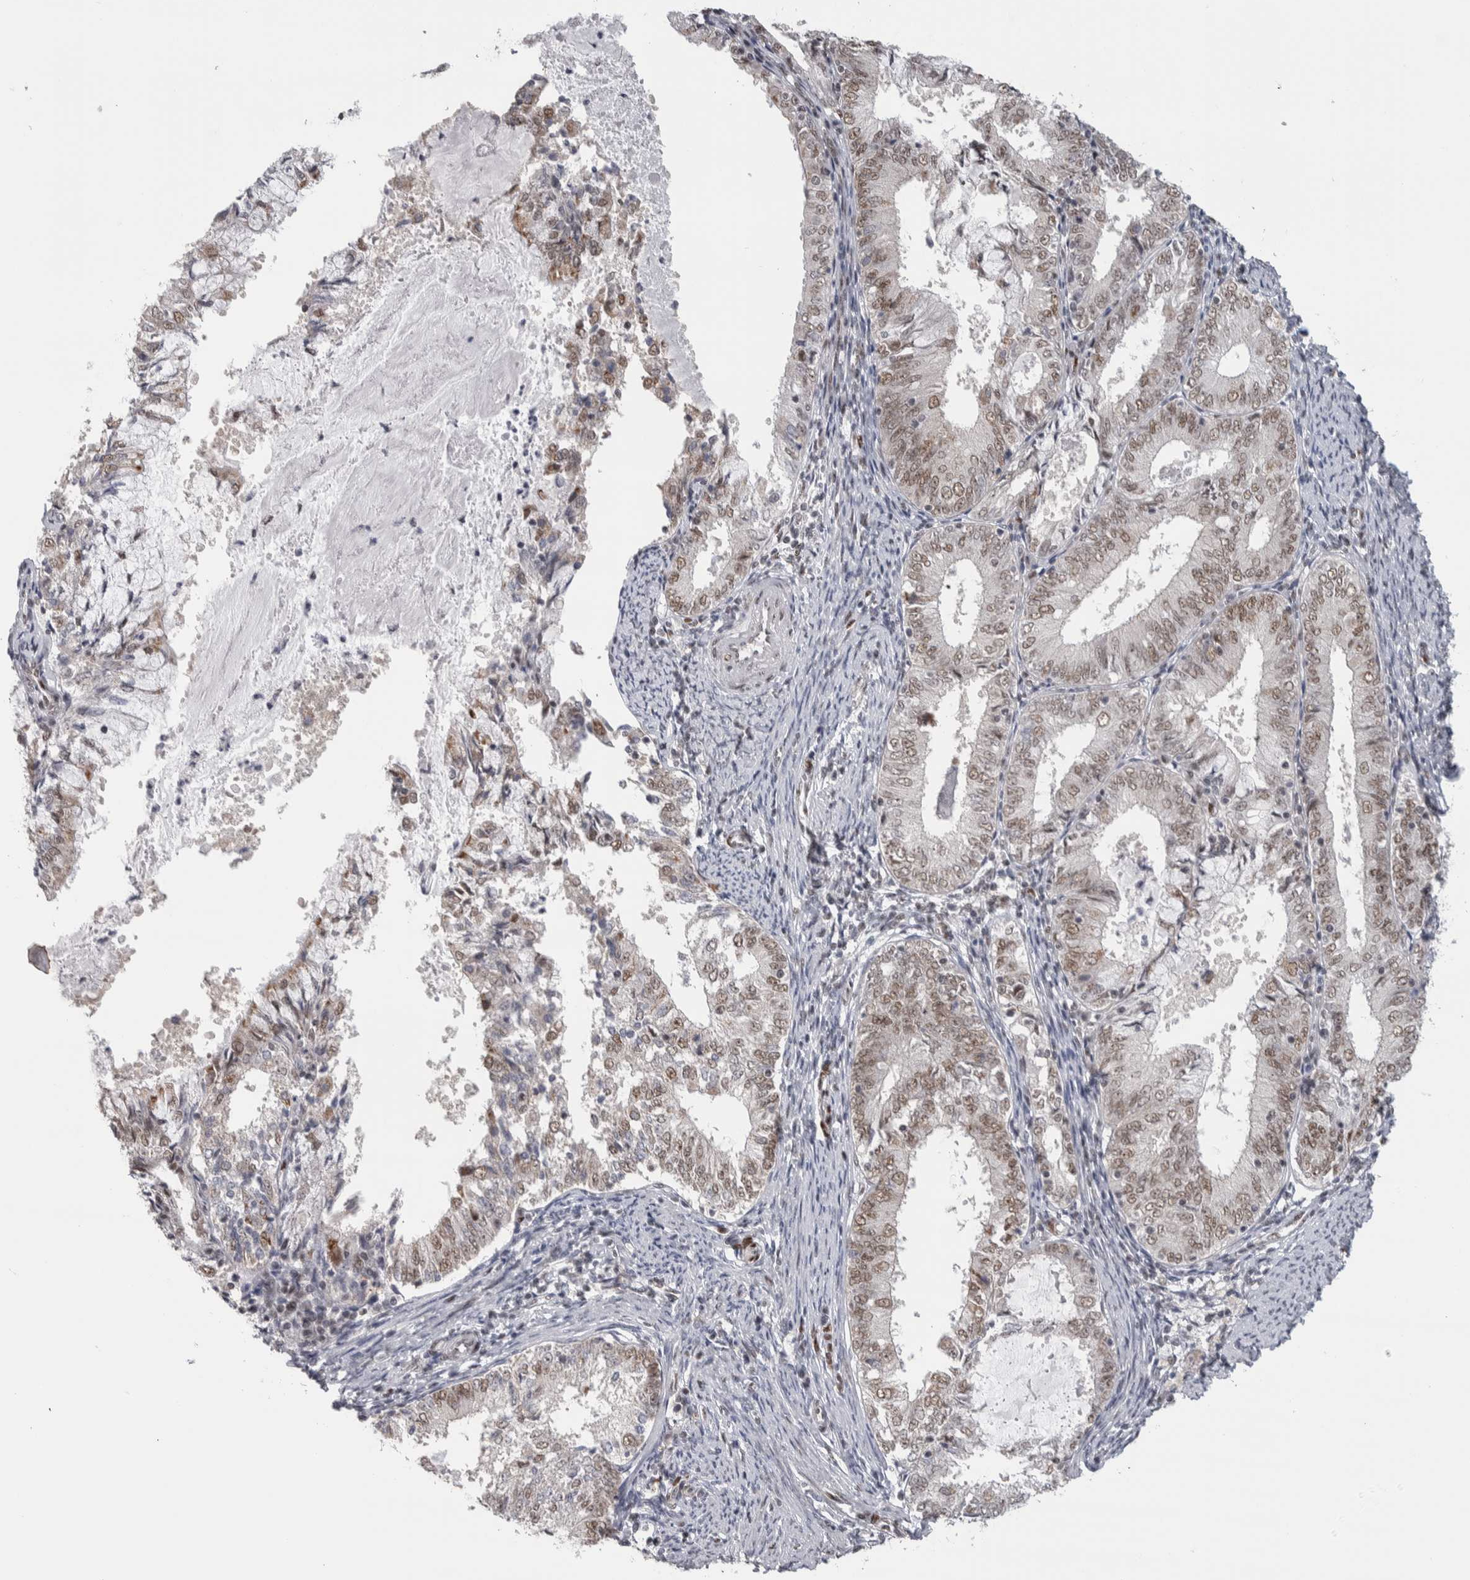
{"staining": {"intensity": "weak", "quantity": "25%-75%", "location": "nuclear"}, "tissue": "endometrial cancer", "cell_type": "Tumor cells", "image_type": "cancer", "snomed": [{"axis": "morphology", "description": "Adenocarcinoma, NOS"}, {"axis": "topography", "description": "Endometrium"}], "caption": "The photomicrograph reveals a brown stain indicating the presence of a protein in the nuclear of tumor cells in endometrial adenocarcinoma.", "gene": "HEXIM2", "patient": {"sex": "female", "age": 57}}